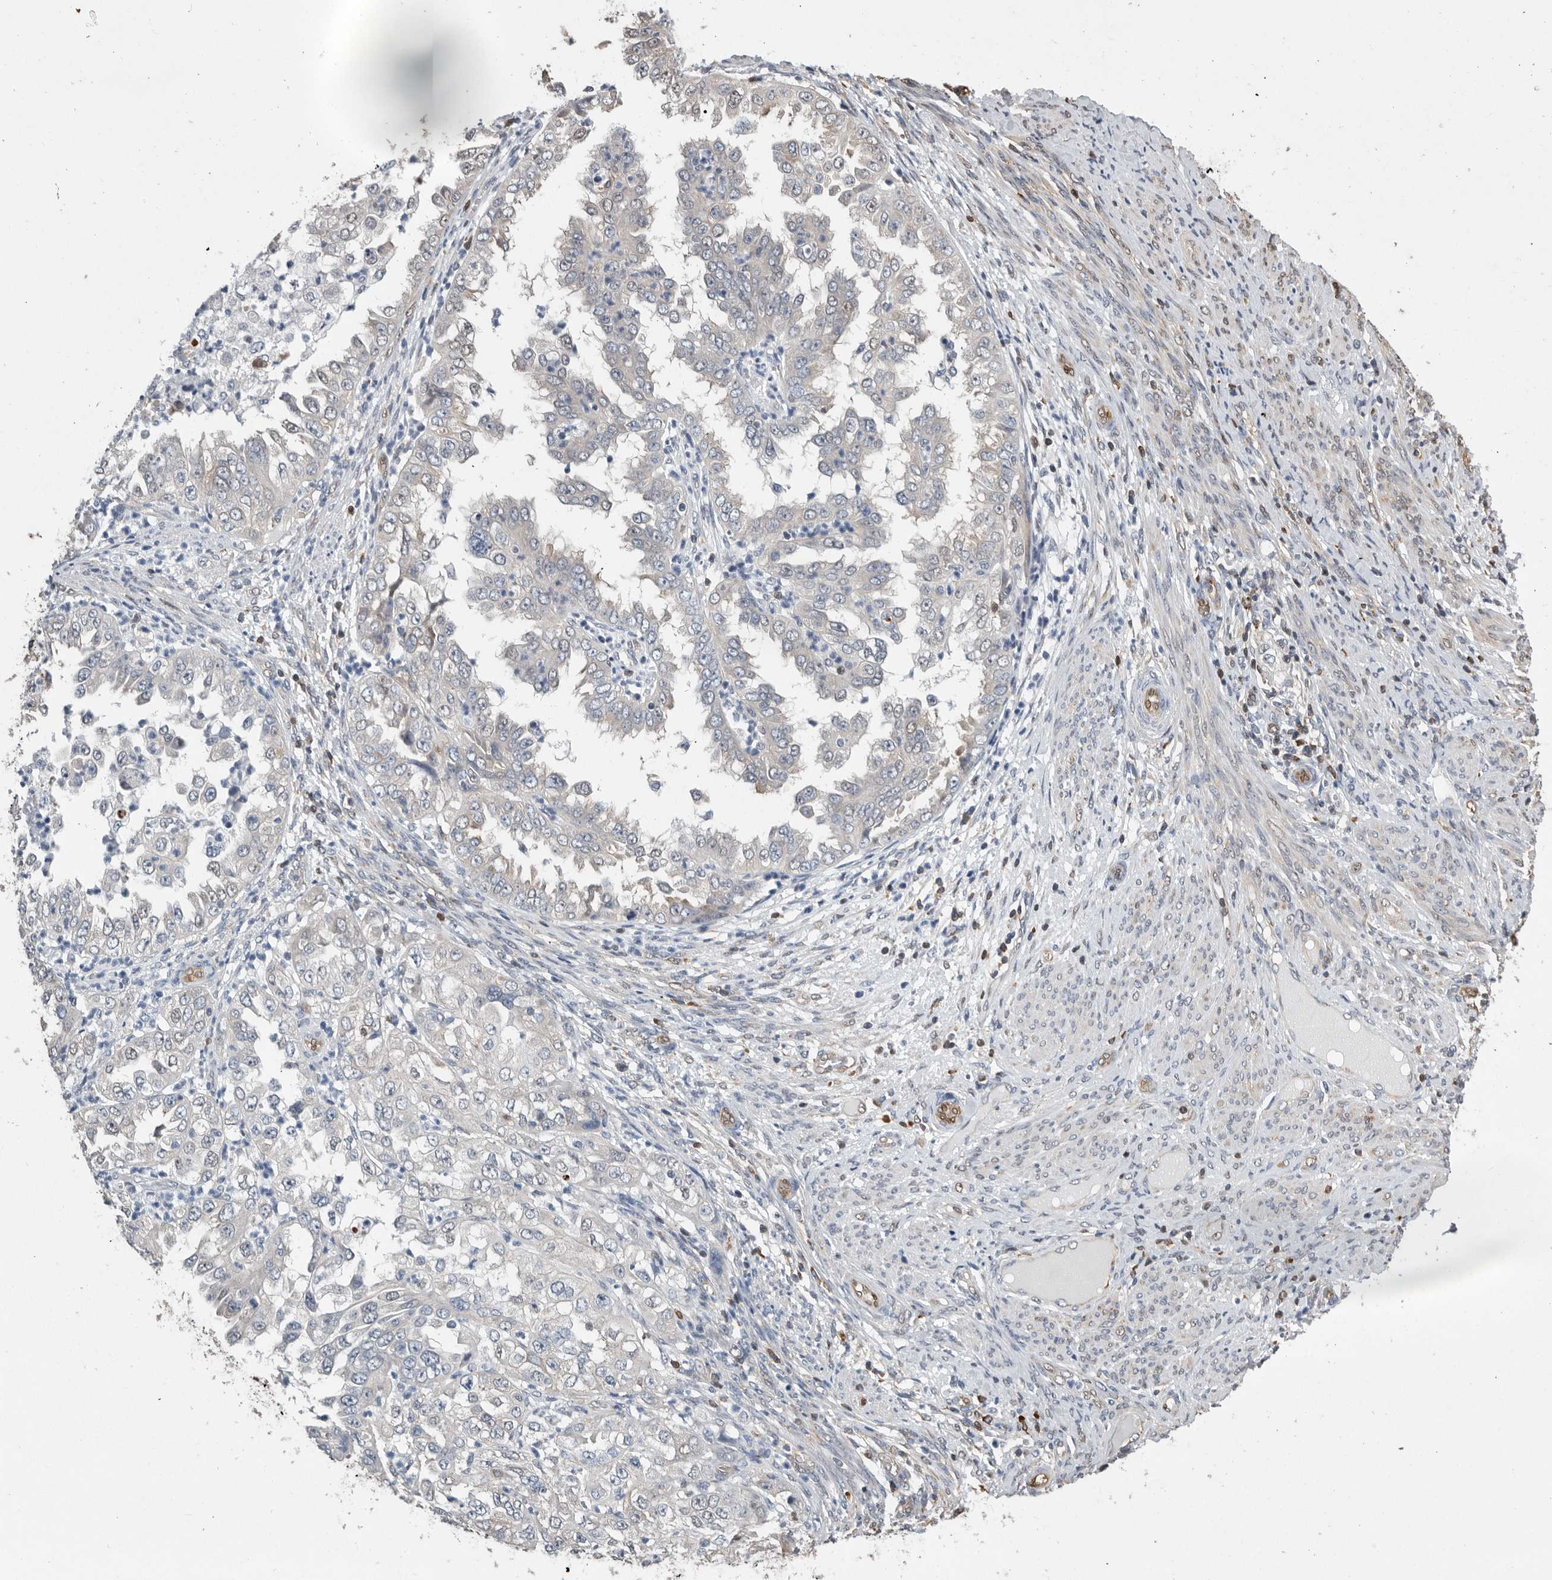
{"staining": {"intensity": "negative", "quantity": "none", "location": "none"}, "tissue": "endometrial cancer", "cell_type": "Tumor cells", "image_type": "cancer", "snomed": [{"axis": "morphology", "description": "Adenocarcinoma, NOS"}, {"axis": "topography", "description": "Endometrium"}], "caption": "Tumor cells are negative for brown protein staining in adenocarcinoma (endometrial).", "gene": "PDCD4", "patient": {"sex": "female", "age": 85}}